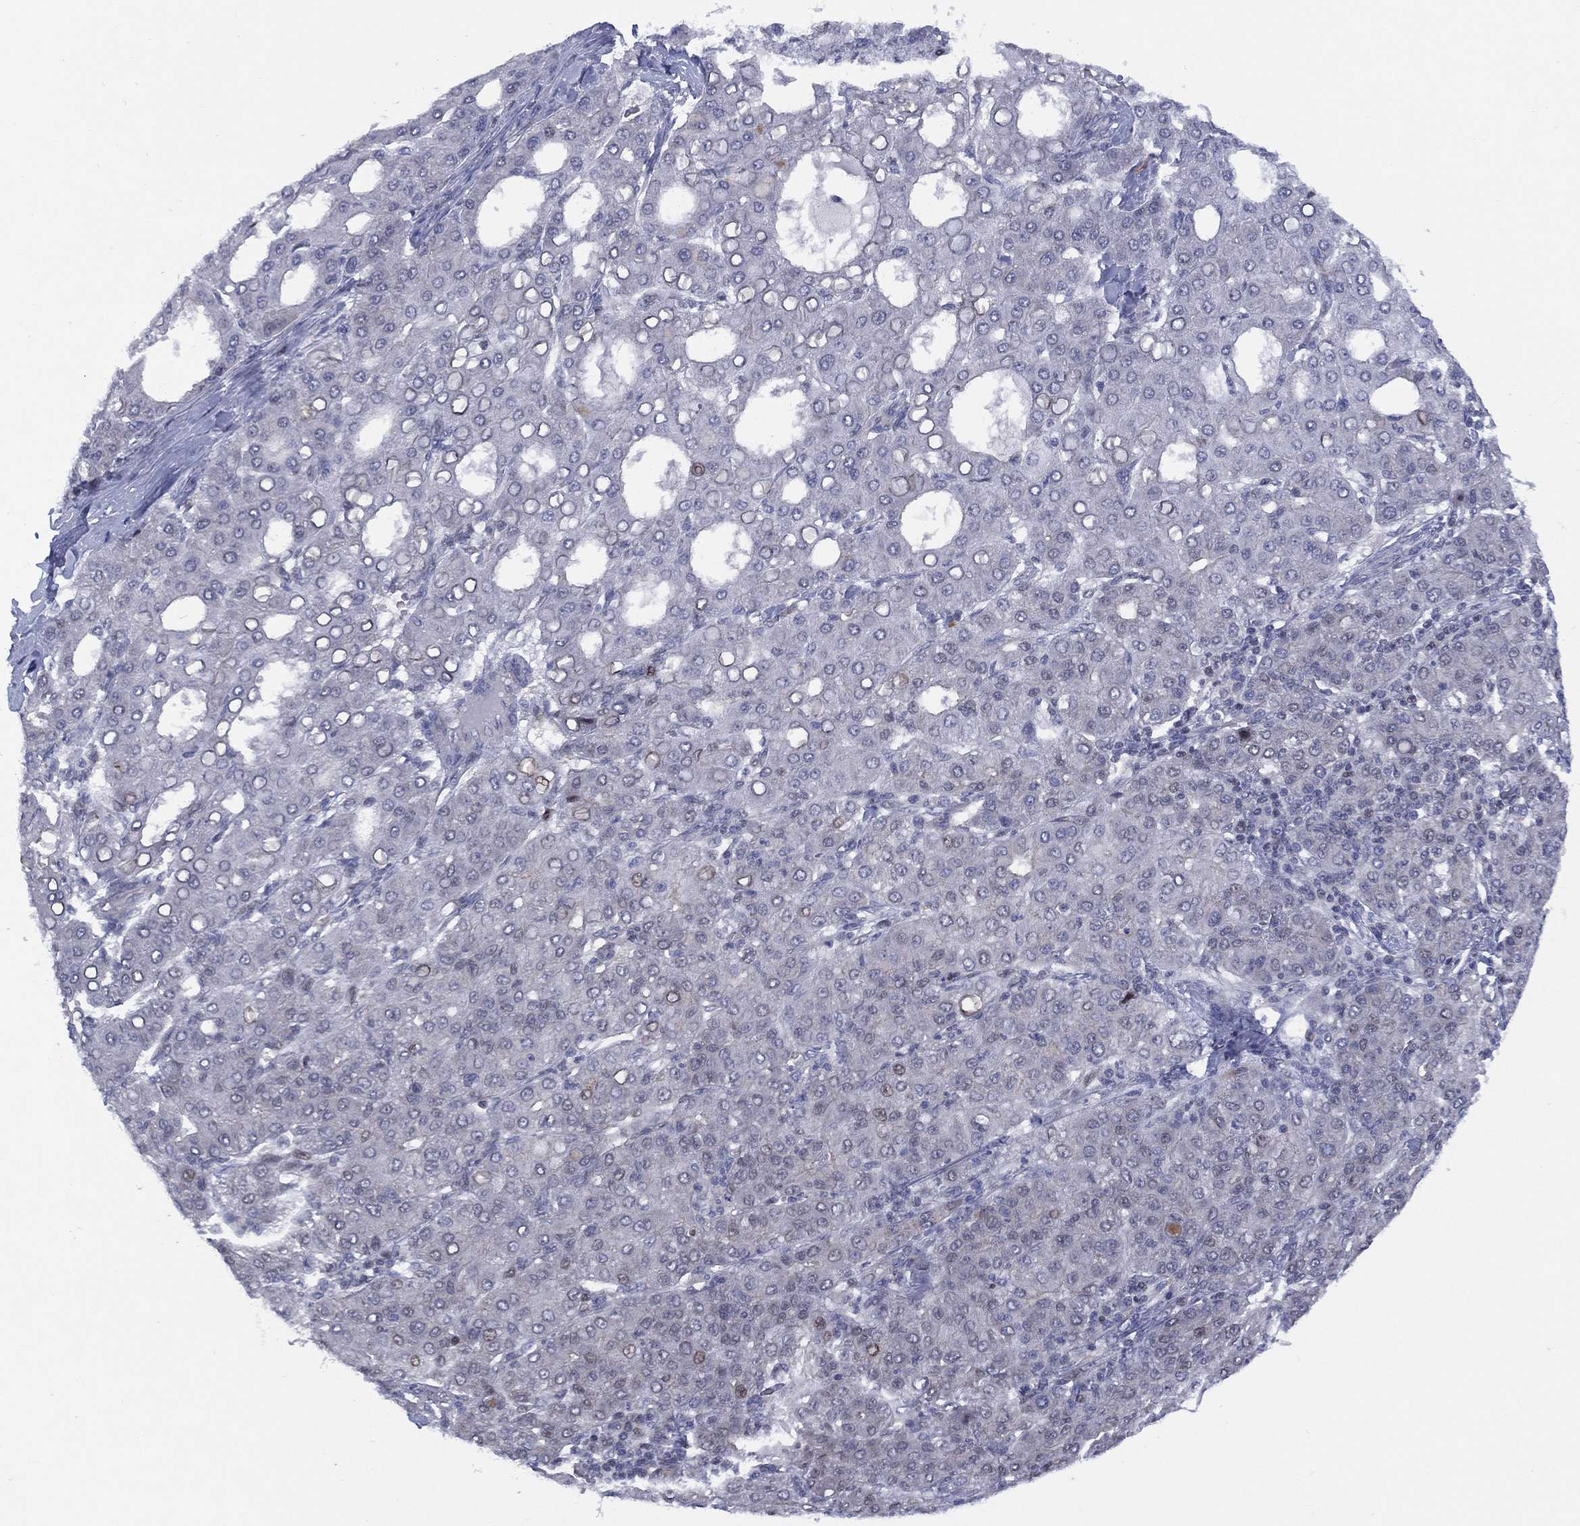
{"staining": {"intensity": "negative", "quantity": "none", "location": "none"}, "tissue": "liver cancer", "cell_type": "Tumor cells", "image_type": "cancer", "snomed": [{"axis": "morphology", "description": "Carcinoma, Hepatocellular, NOS"}, {"axis": "topography", "description": "Liver"}], "caption": "Hepatocellular carcinoma (liver) was stained to show a protein in brown. There is no significant expression in tumor cells.", "gene": "SLC4A4", "patient": {"sex": "male", "age": 65}}